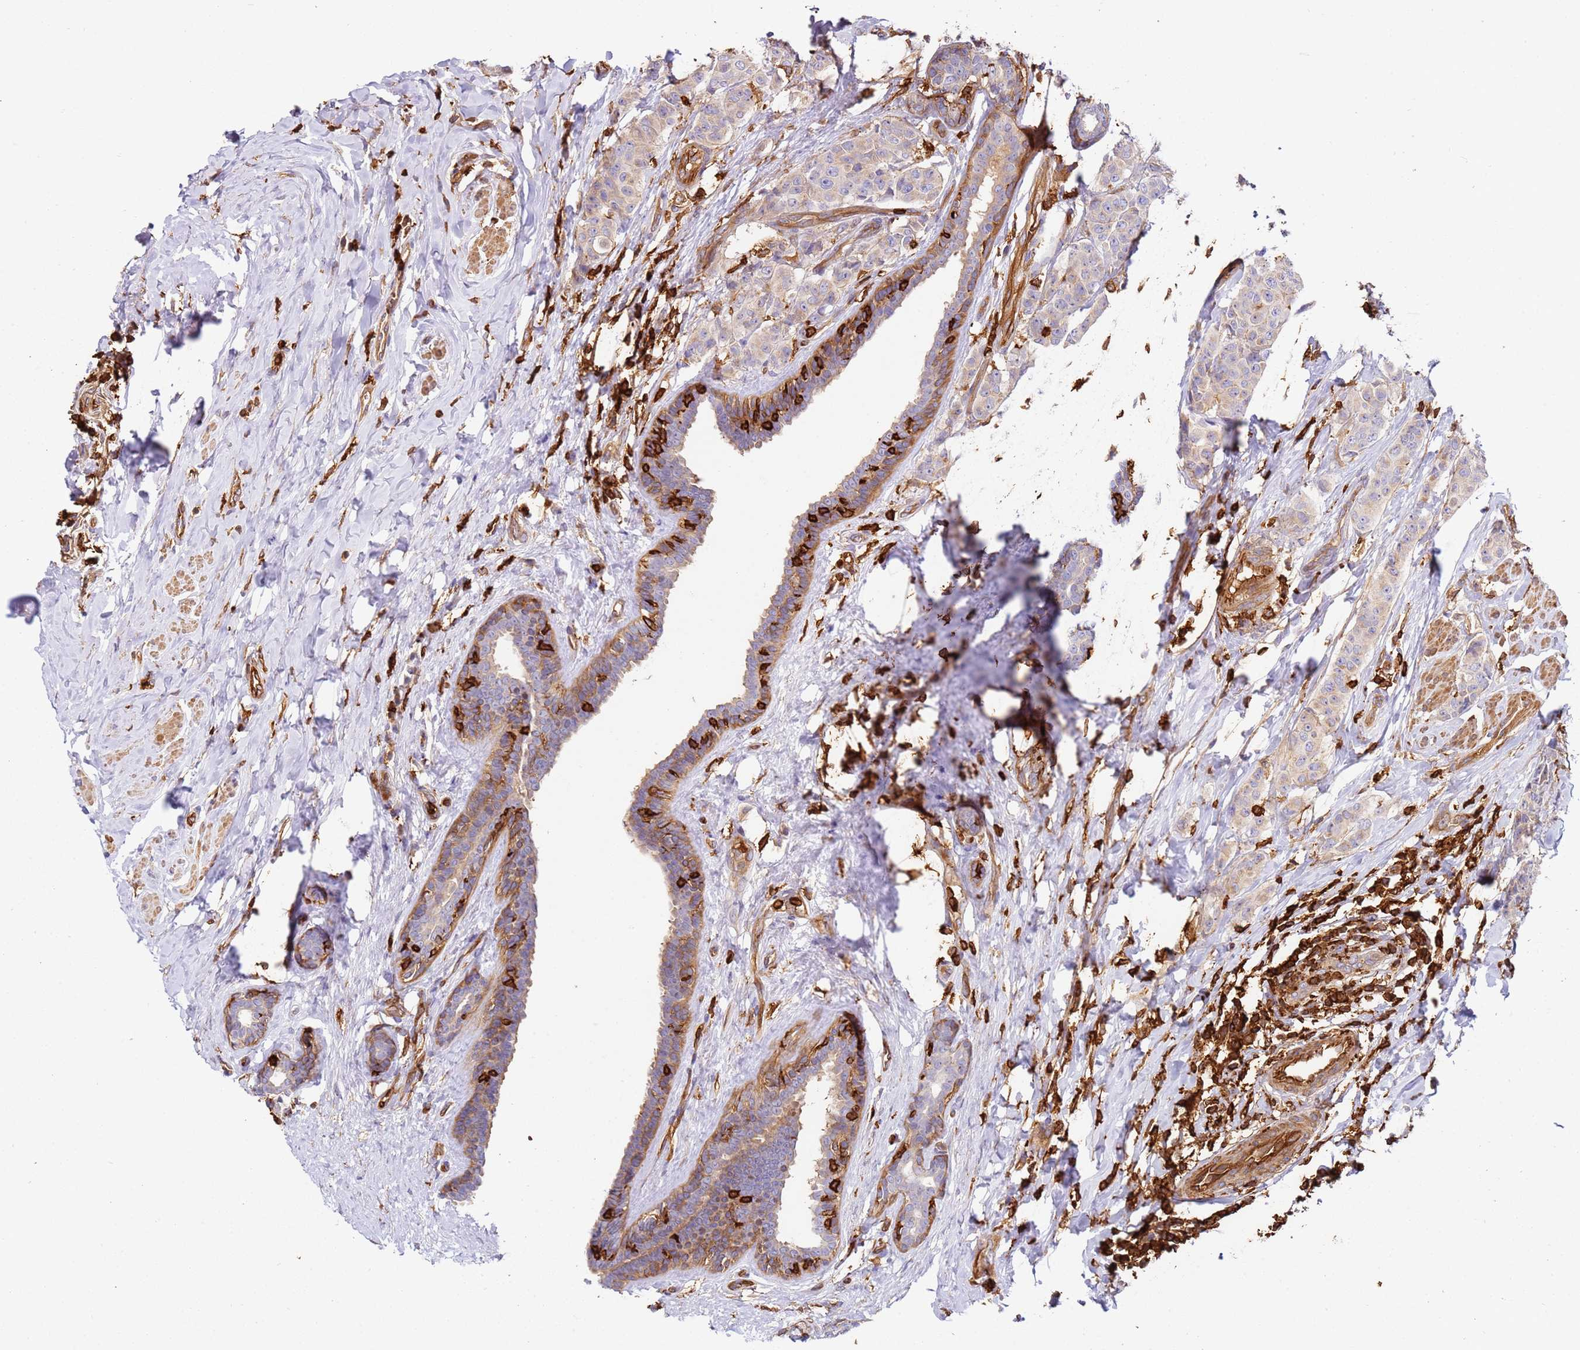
{"staining": {"intensity": "negative", "quantity": "none", "location": "none"}, "tissue": "breast cancer", "cell_type": "Tumor cells", "image_type": "cancer", "snomed": [{"axis": "morphology", "description": "Duct carcinoma"}, {"axis": "topography", "description": "Breast"}], "caption": "Immunohistochemistry (IHC) micrograph of breast cancer (invasive ductal carcinoma) stained for a protein (brown), which reveals no staining in tumor cells.", "gene": "OR6P1", "patient": {"sex": "female", "age": 40}}